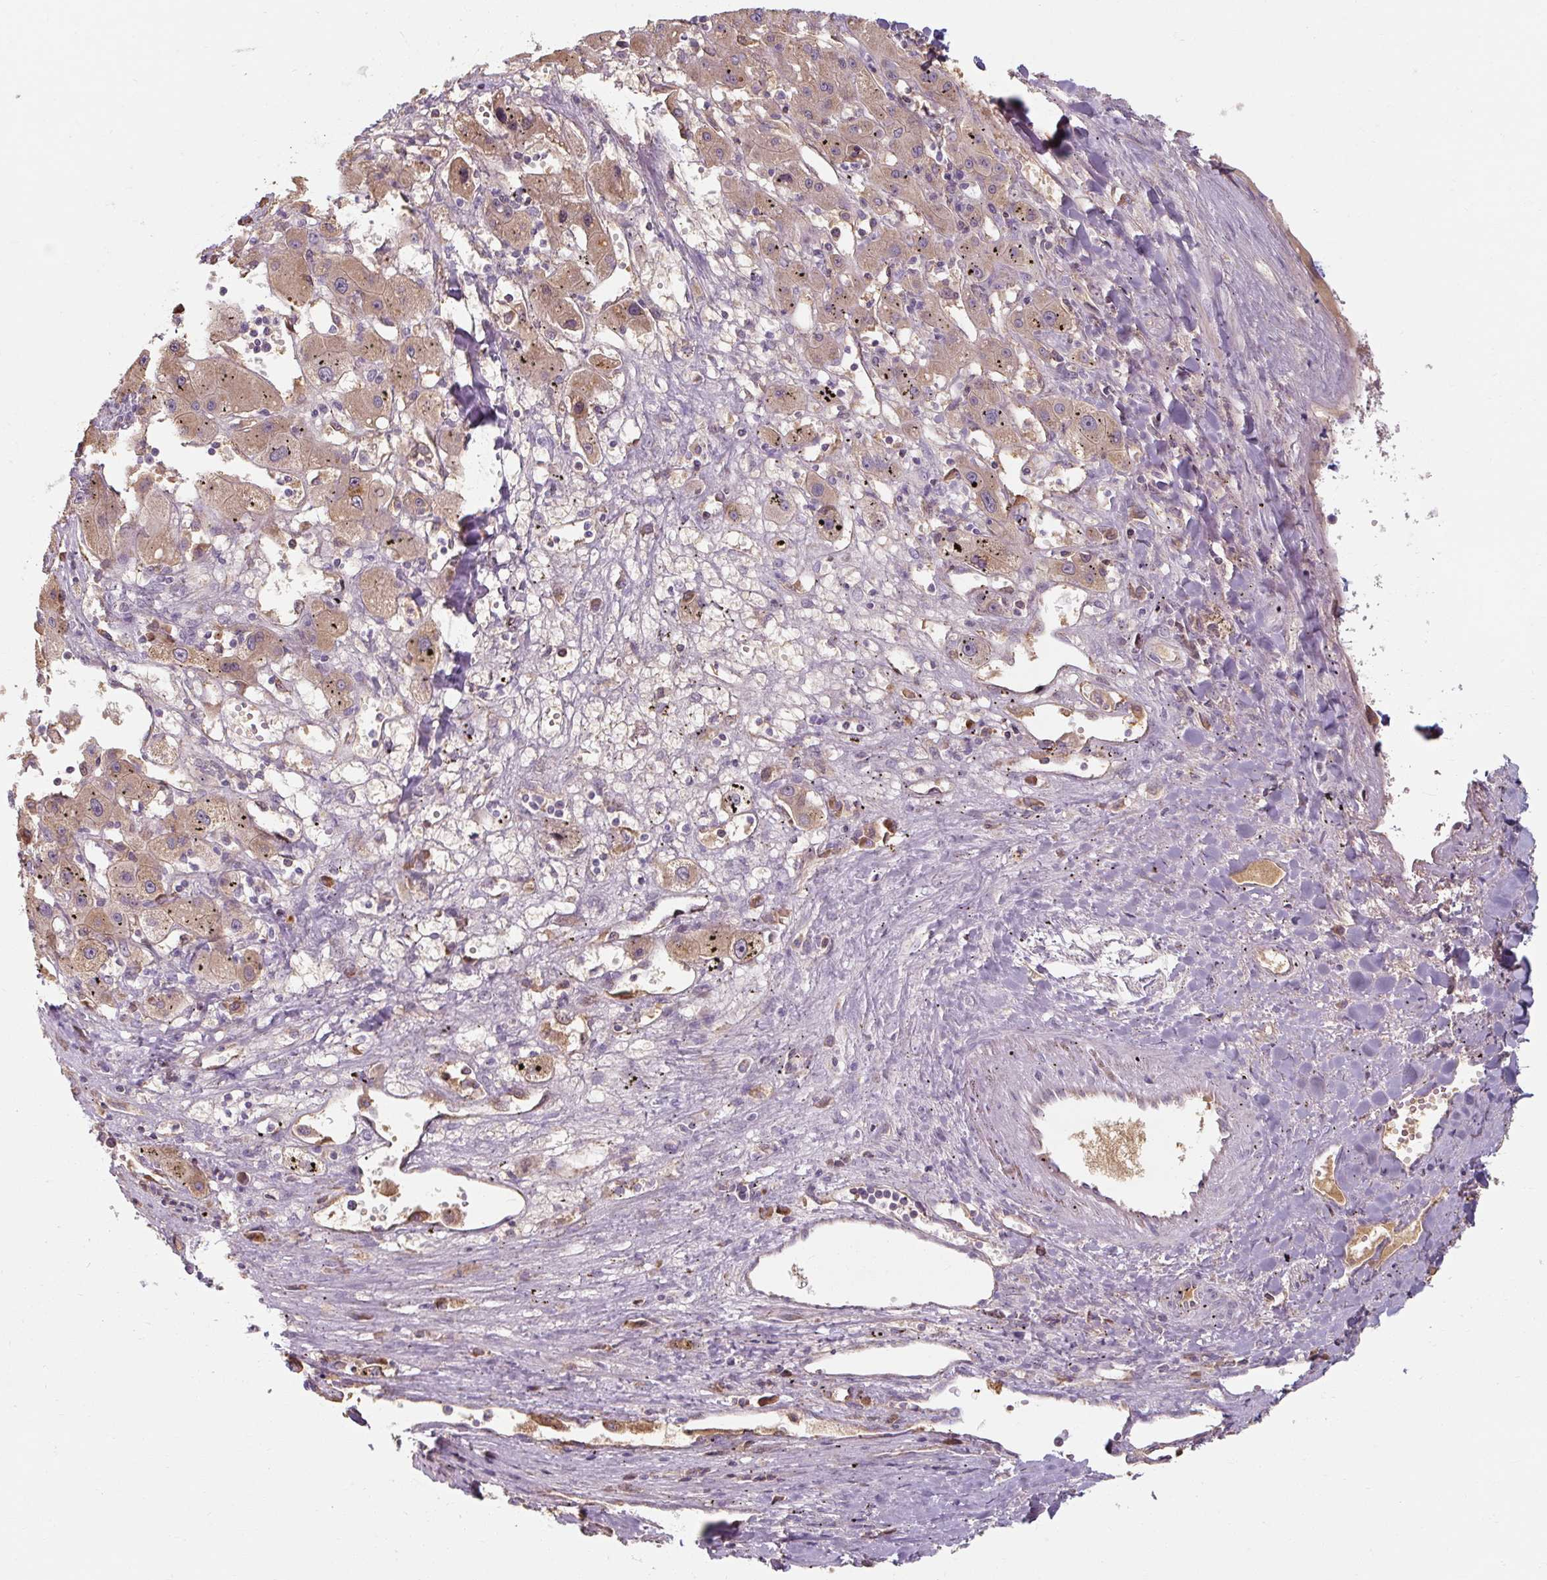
{"staining": {"intensity": "weak", "quantity": ">75%", "location": "cytoplasmic/membranous"}, "tissue": "liver cancer", "cell_type": "Tumor cells", "image_type": "cancer", "snomed": [{"axis": "morphology", "description": "Carcinoma, Hepatocellular, NOS"}, {"axis": "topography", "description": "Liver"}], "caption": "Protein analysis of hepatocellular carcinoma (liver) tissue demonstrates weak cytoplasmic/membranous positivity in approximately >75% of tumor cells. (Stains: DAB in brown, nuclei in blue, Microscopy: brightfield microscopy at high magnification).", "gene": "TSEN54", "patient": {"sex": "male", "age": 72}}